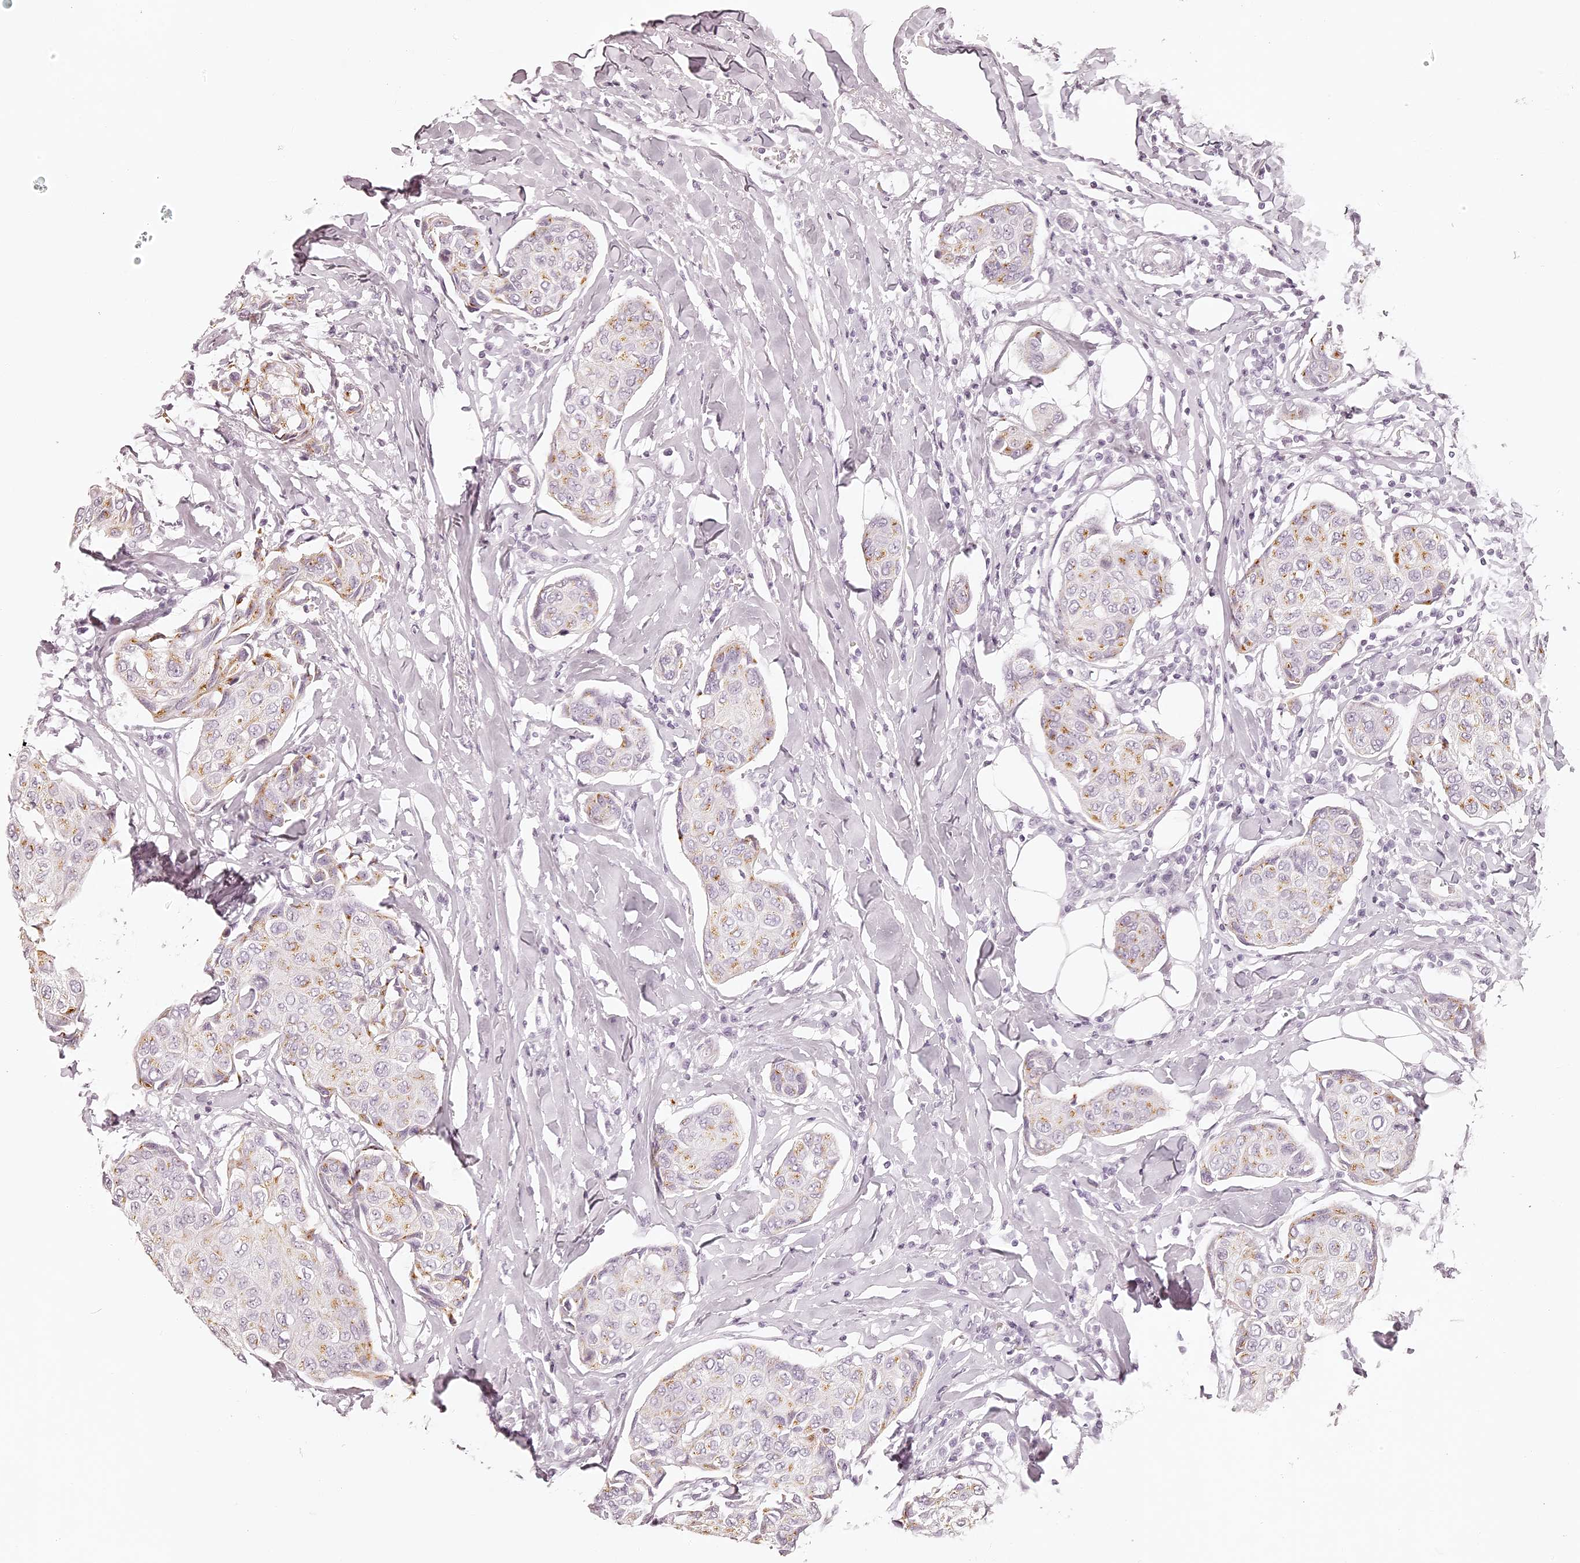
{"staining": {"intensity": "moderate", "quantity": "25%-75%", "location": "cytoplasmic/membranous"}, "tissue": "breast cancer", "cell_type": "Tumor cells", "image_type": "cancer", "snomed": [{"axis": "morphology", "description": "Duct carcinoma"}, {"axis": "topography", "description": "Breast"}], "caption": "Tumor cells demonstrate medium levels of moderate cytoplasmic/membranous staining in about 25%-75% of cells in human breast cancer (infiltrating ductal carcinoma). Nuclei are stained in blue.", "gene": "ELAPOR1", "patient": {"sex": "female", "age": 80}}